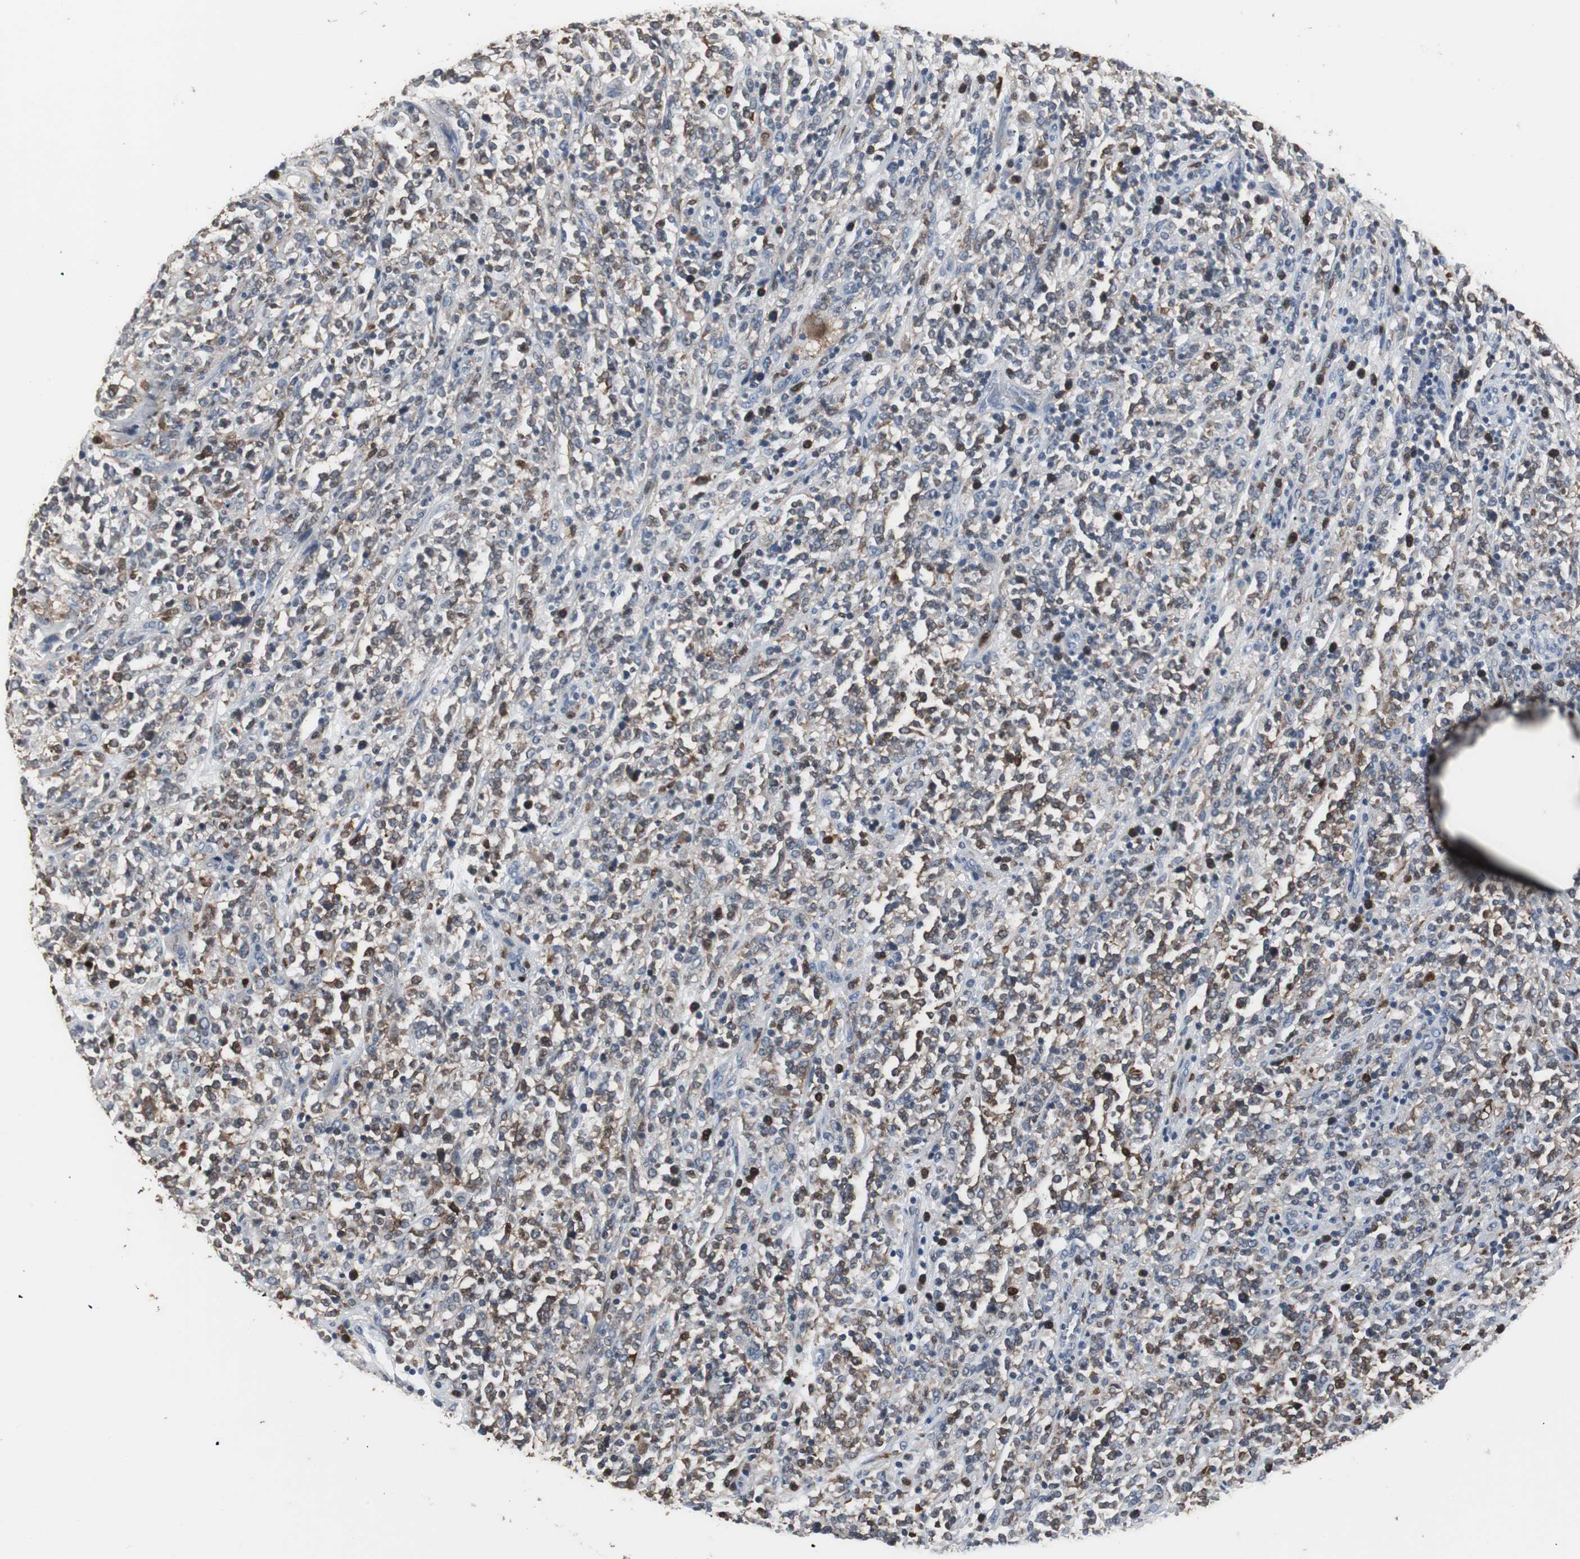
{"staining": {"intensity": "weak", "quantity": "25%-75%", "location": "cytoplasmic/membranous"}, "tissue": "lymphoma", "cell_type": "Tumor cells", "image_type": "cancer", "snomed": [{"axis": "morphology", "description": "Malignant lymphoma, non-Hodgkin's type, High grade"}, {"axis": "topography", "description": "Soft tissue"}], "caption": "High-grade malignant lymphoma, non-Hodgkin's type tissue reveals weak cytoplasmic/membranous positivity in about 25%-75% of tumor cells", "gene": "NCF2", "patient": {"sex": "male", "age": 18}}